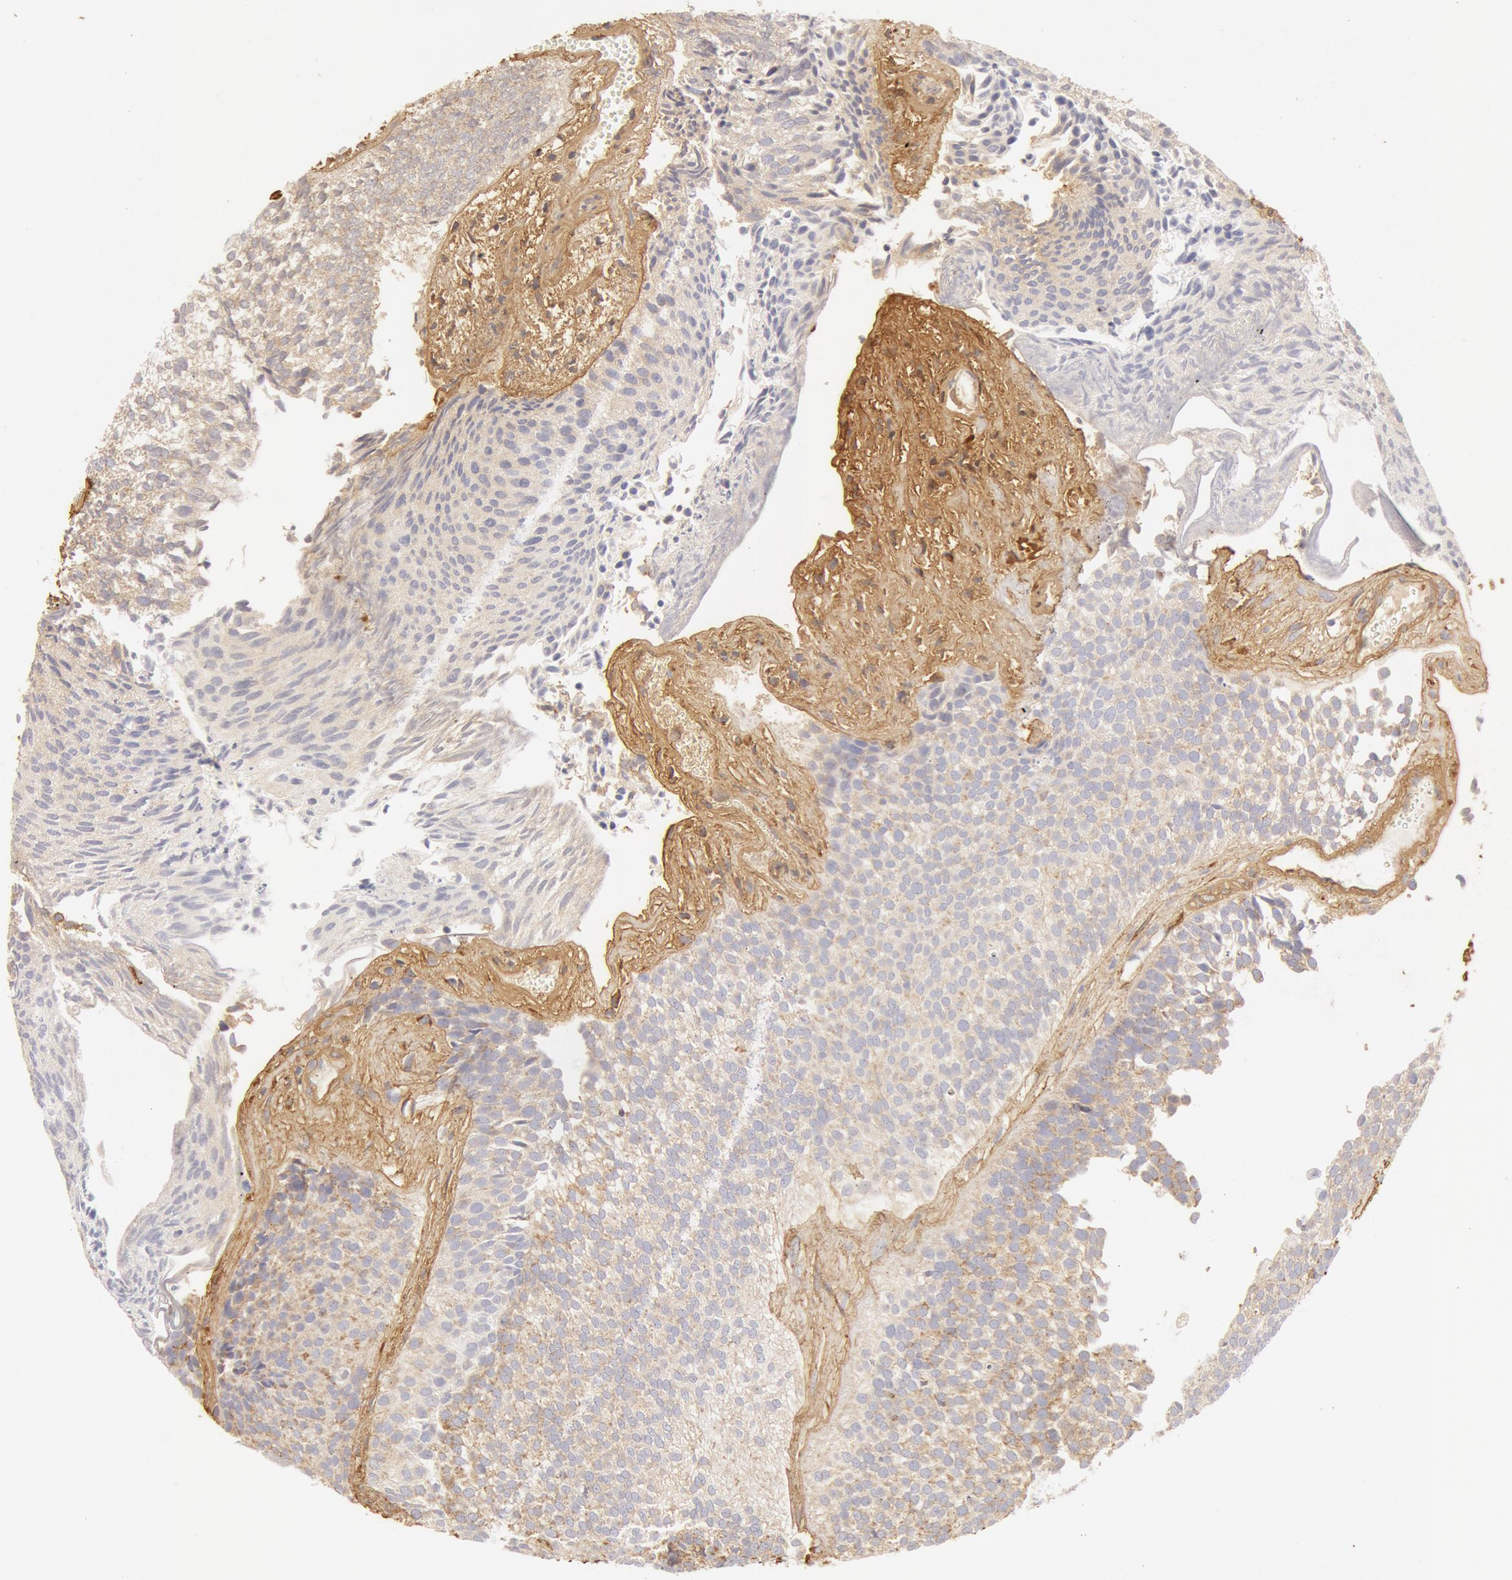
{"staining": {"intensity": "weak", "quantity": "25%-75%", "location": "cytoplasmic/membranous"}, "tissue": "urothelial cancer", "cell_type": "Tumor cells", "image_type": "cancer", "snomed": [{"axis": "morphology", "description": "Urothelial carcinoma, Low grade"}, {"axis": "topography", "description": "Urinary bladder"}], "caption": "Immunohistochemical staining of urothelial cancer shows weak cytoplasmic/membranous protein expression in approximately 25%-75% of tumor cells.", "gene": "COL4A1", "patient": {"sex": "male", "age": 84}}